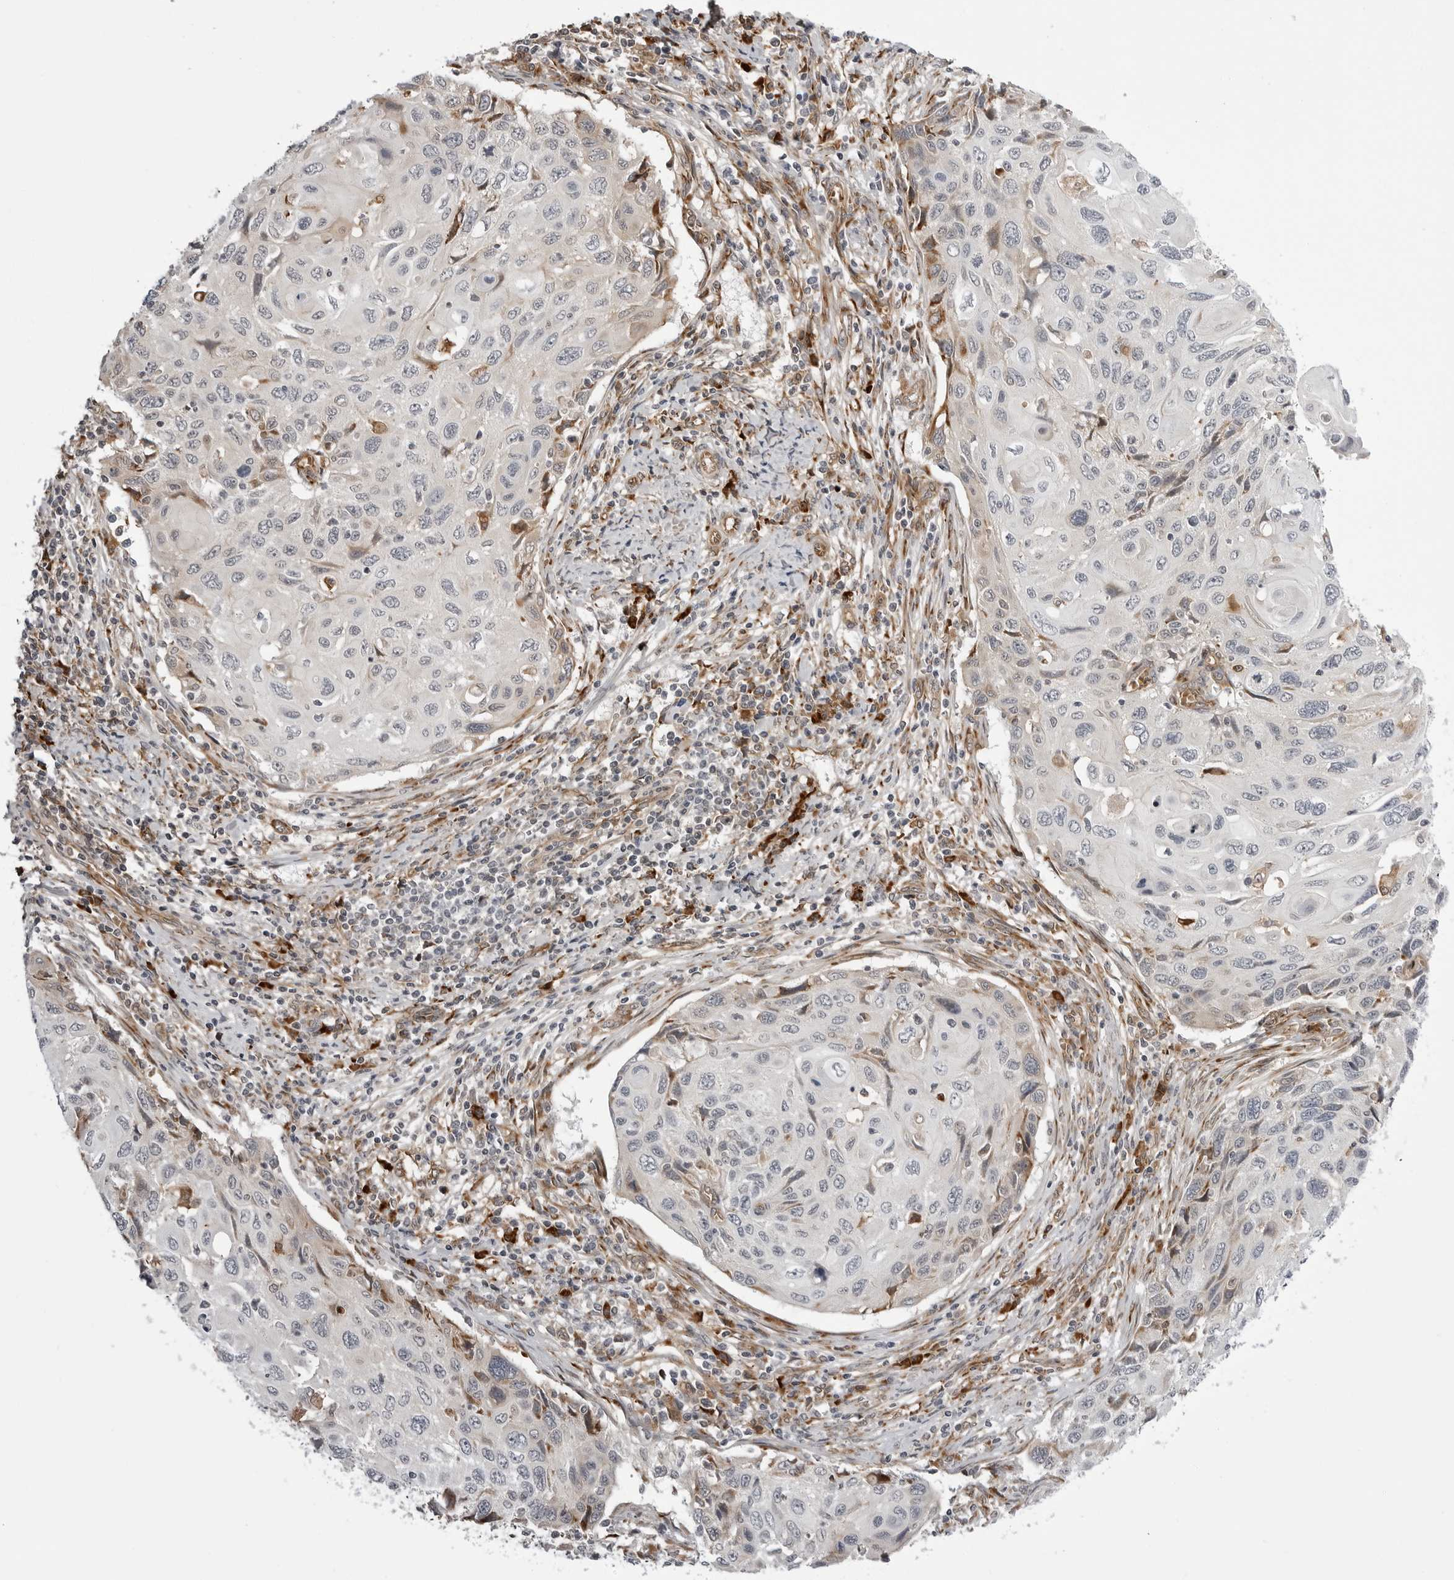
{"staining": {"intensity": "negative", "quantity": "none", "location": "none"}, "tissue": "cervical cancer", "cell_type": "Tumor cells", "image_type": "cancer", "snomed": [{"axis": "morphology", "description": "Squamous cell carcinoma, NOS"}, {"axis": "topography", "description": "Cervix"}], "caption": "An image of cervical cancer (squamous cell carcinoma) stained for a protein shows no brown staining in tumor cells.", "gene": "ARL5A", "patient": {"sex": "female", "age": 70}}